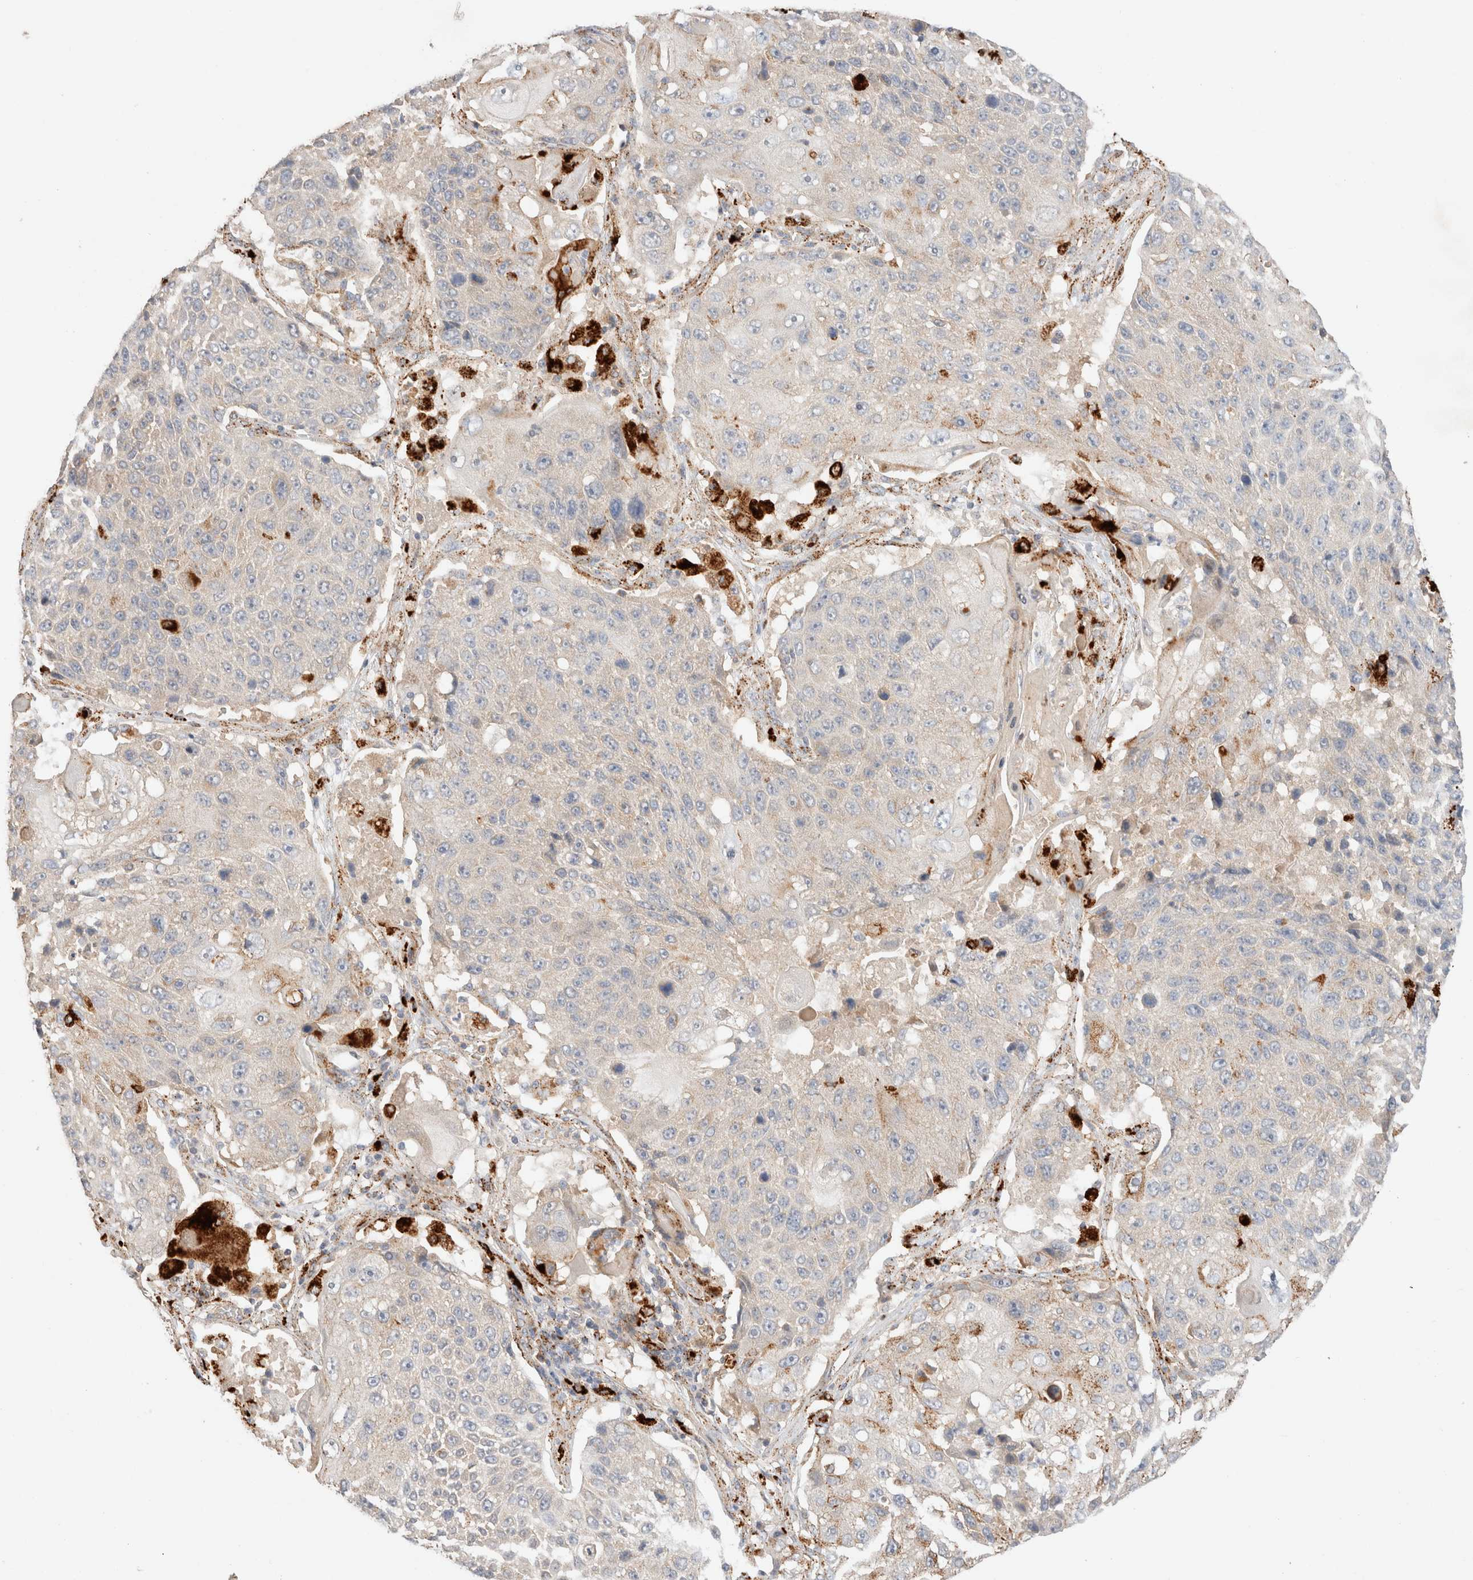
{"staining": {"intensity": "weak", "quantity": "<25%", "location": "cytoplasmic/membranous"}, "tissue": "lung cancer", "cell_type": "Tumor cells", "image_type": "cancer", "snomed": [{"axis": "morphology", "description": "Squamous cell carcinoma, NOS"}, {"axis": "topography", "description": "Lung"}], "caption": "High power microscopy photomicrograph of an IHC photomicrograph of lung cancer, revealing no significant positivity in tumor cells.", "gene": "RABEPK", "patient": {"sex": "male", "age": 61}}